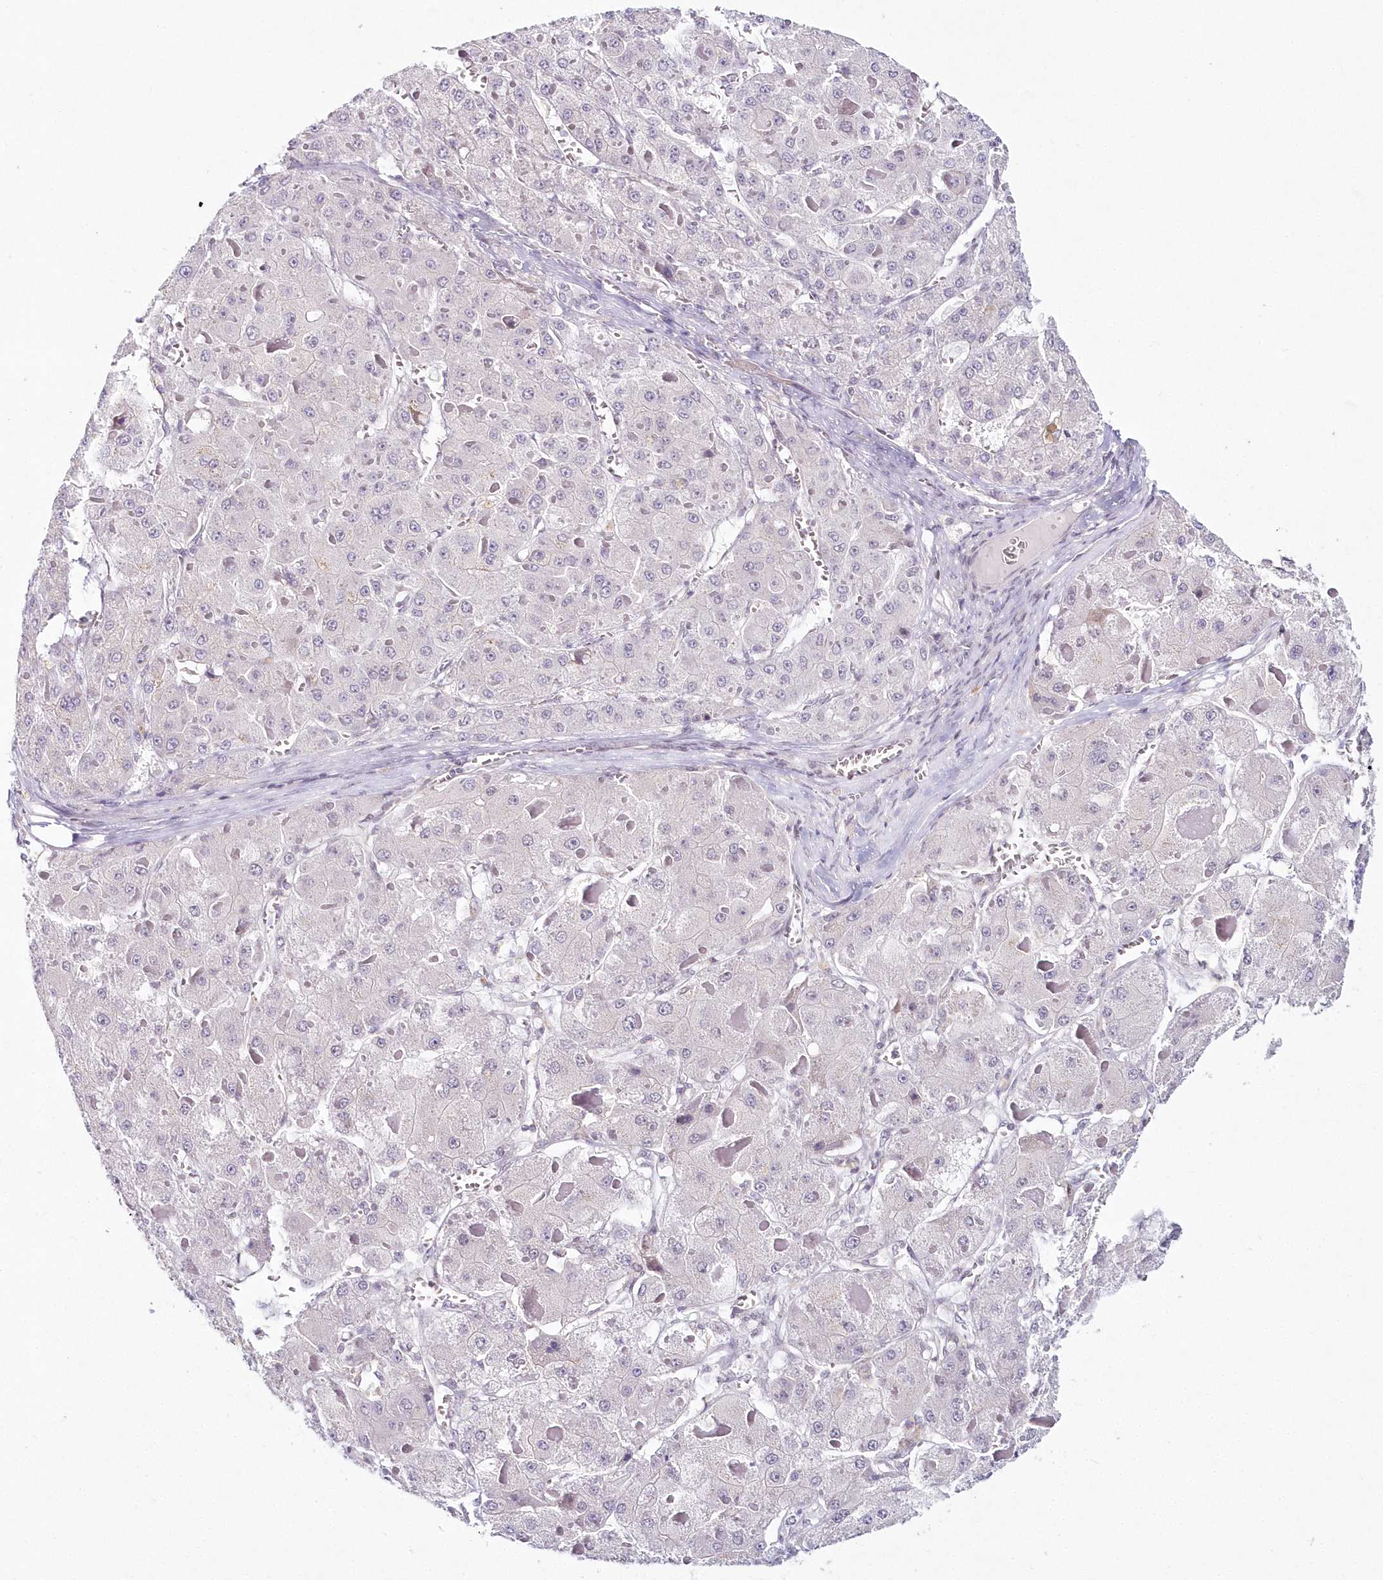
{"staining": {"intensity": "negative", "quantity": "none", "location": "none"}, "tissue": "liver cancer", "cell_type": "Tumor cells", "image_type": "cancer", "snomed": [{"axis": "morphology", "description": "Carcinoma, Hepatocellular, NOS"}, {"axis": "topography", "description": "Liver"}], "caption": "Tumor cells show no significant staining in liver cancer.", "gene": "HYCC2", "patient": {"sex": "female", "age": 73}}